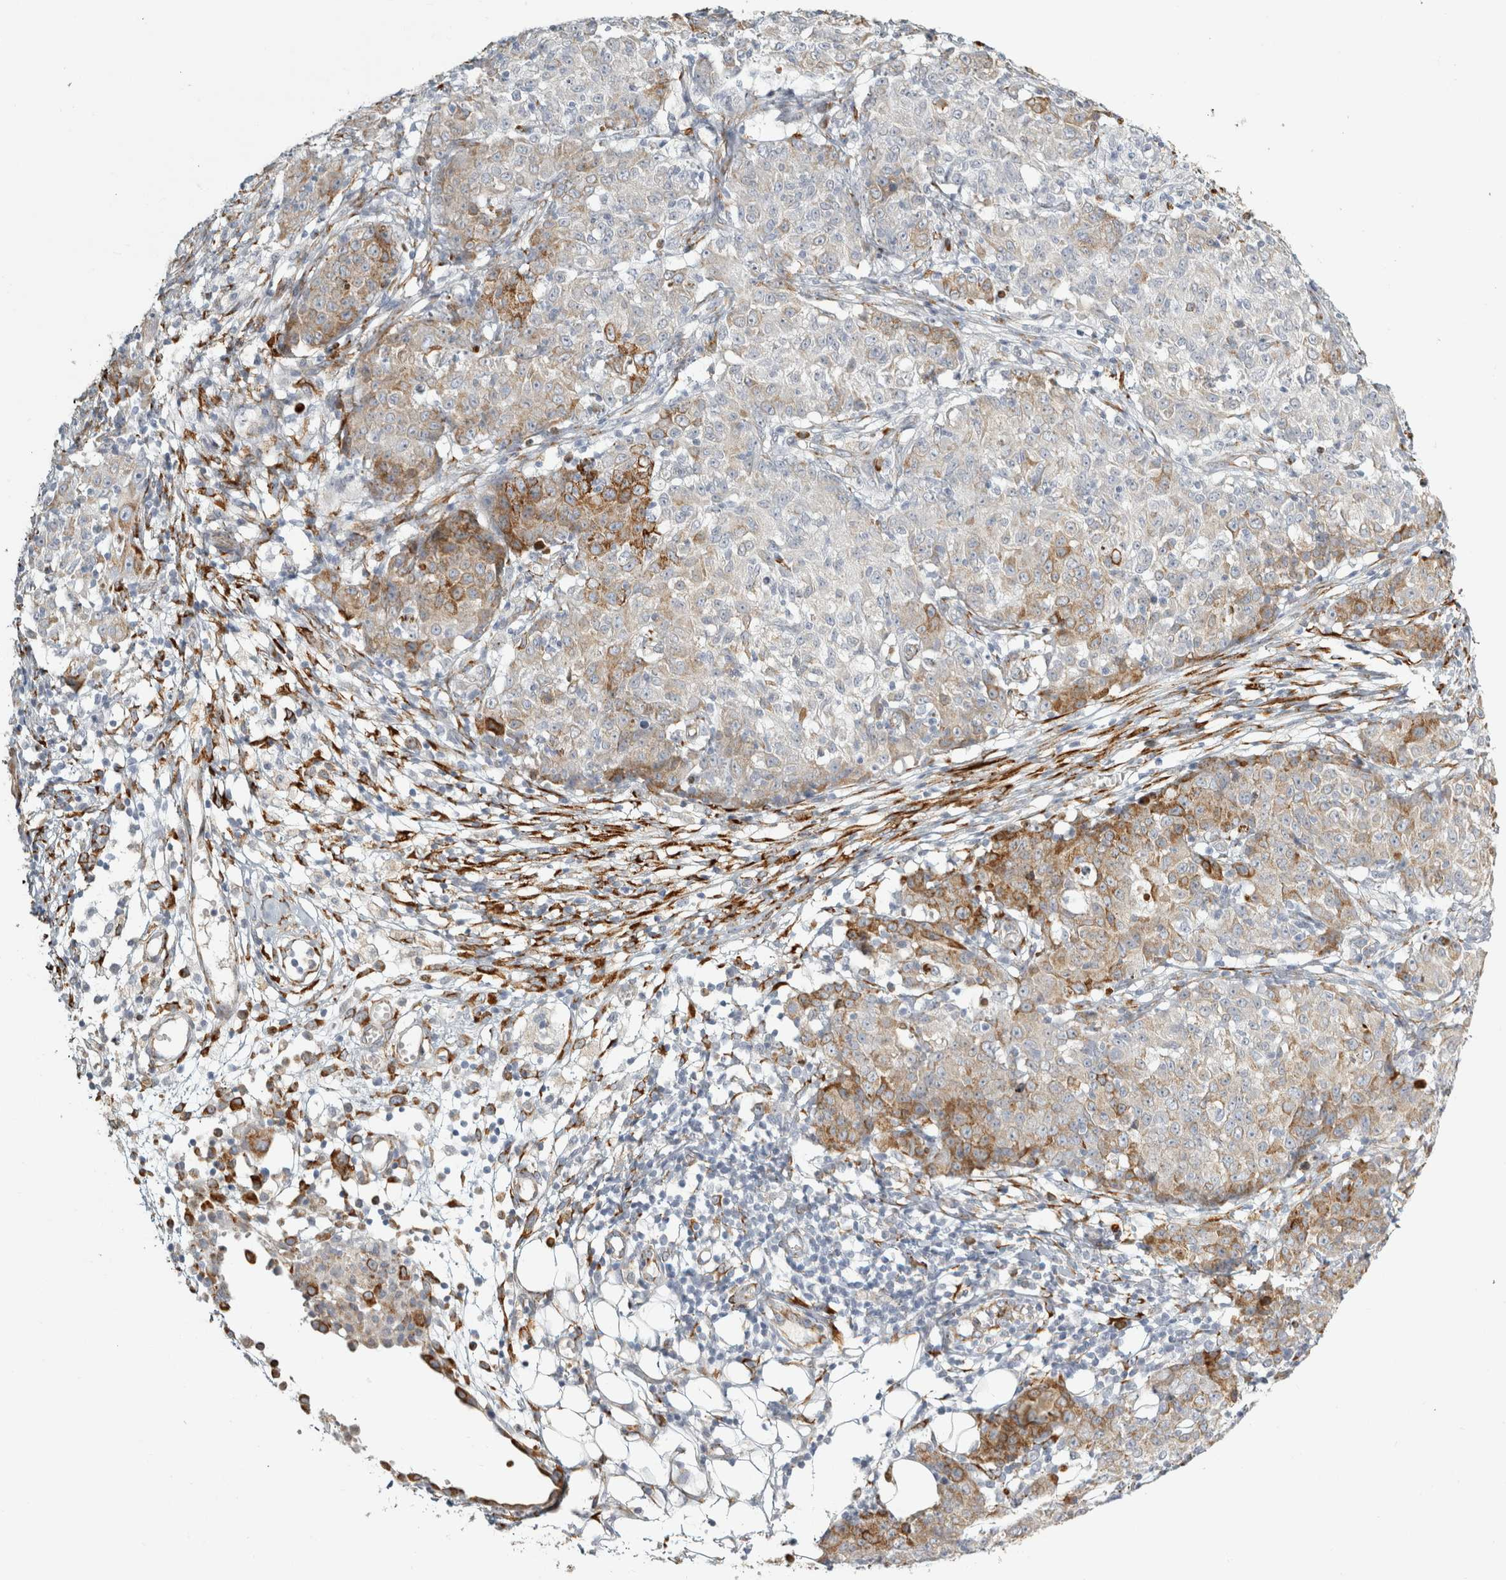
{"staining": {"intensity": "moderate", "quantity": "<25%", "location": "cytoplasmic/membranous"}, "tissue": "ovarian cancer", "cell_type": "Tumor cells", "image_type": "cancer", "snomed": [{"axis": "morphology", "description": "Carcinoma, endometroid"}, {"axis": "topography", "description": "Ovary"}], "caption": "This is an image of immunohistochemistry staining of endometroid carcinoma (ovarian), which shows moderate positivity in the cytoplasmic/membranous of tumor cells.", "gene": "OSTN", "patient": {"sex": "female", "age": 42}}